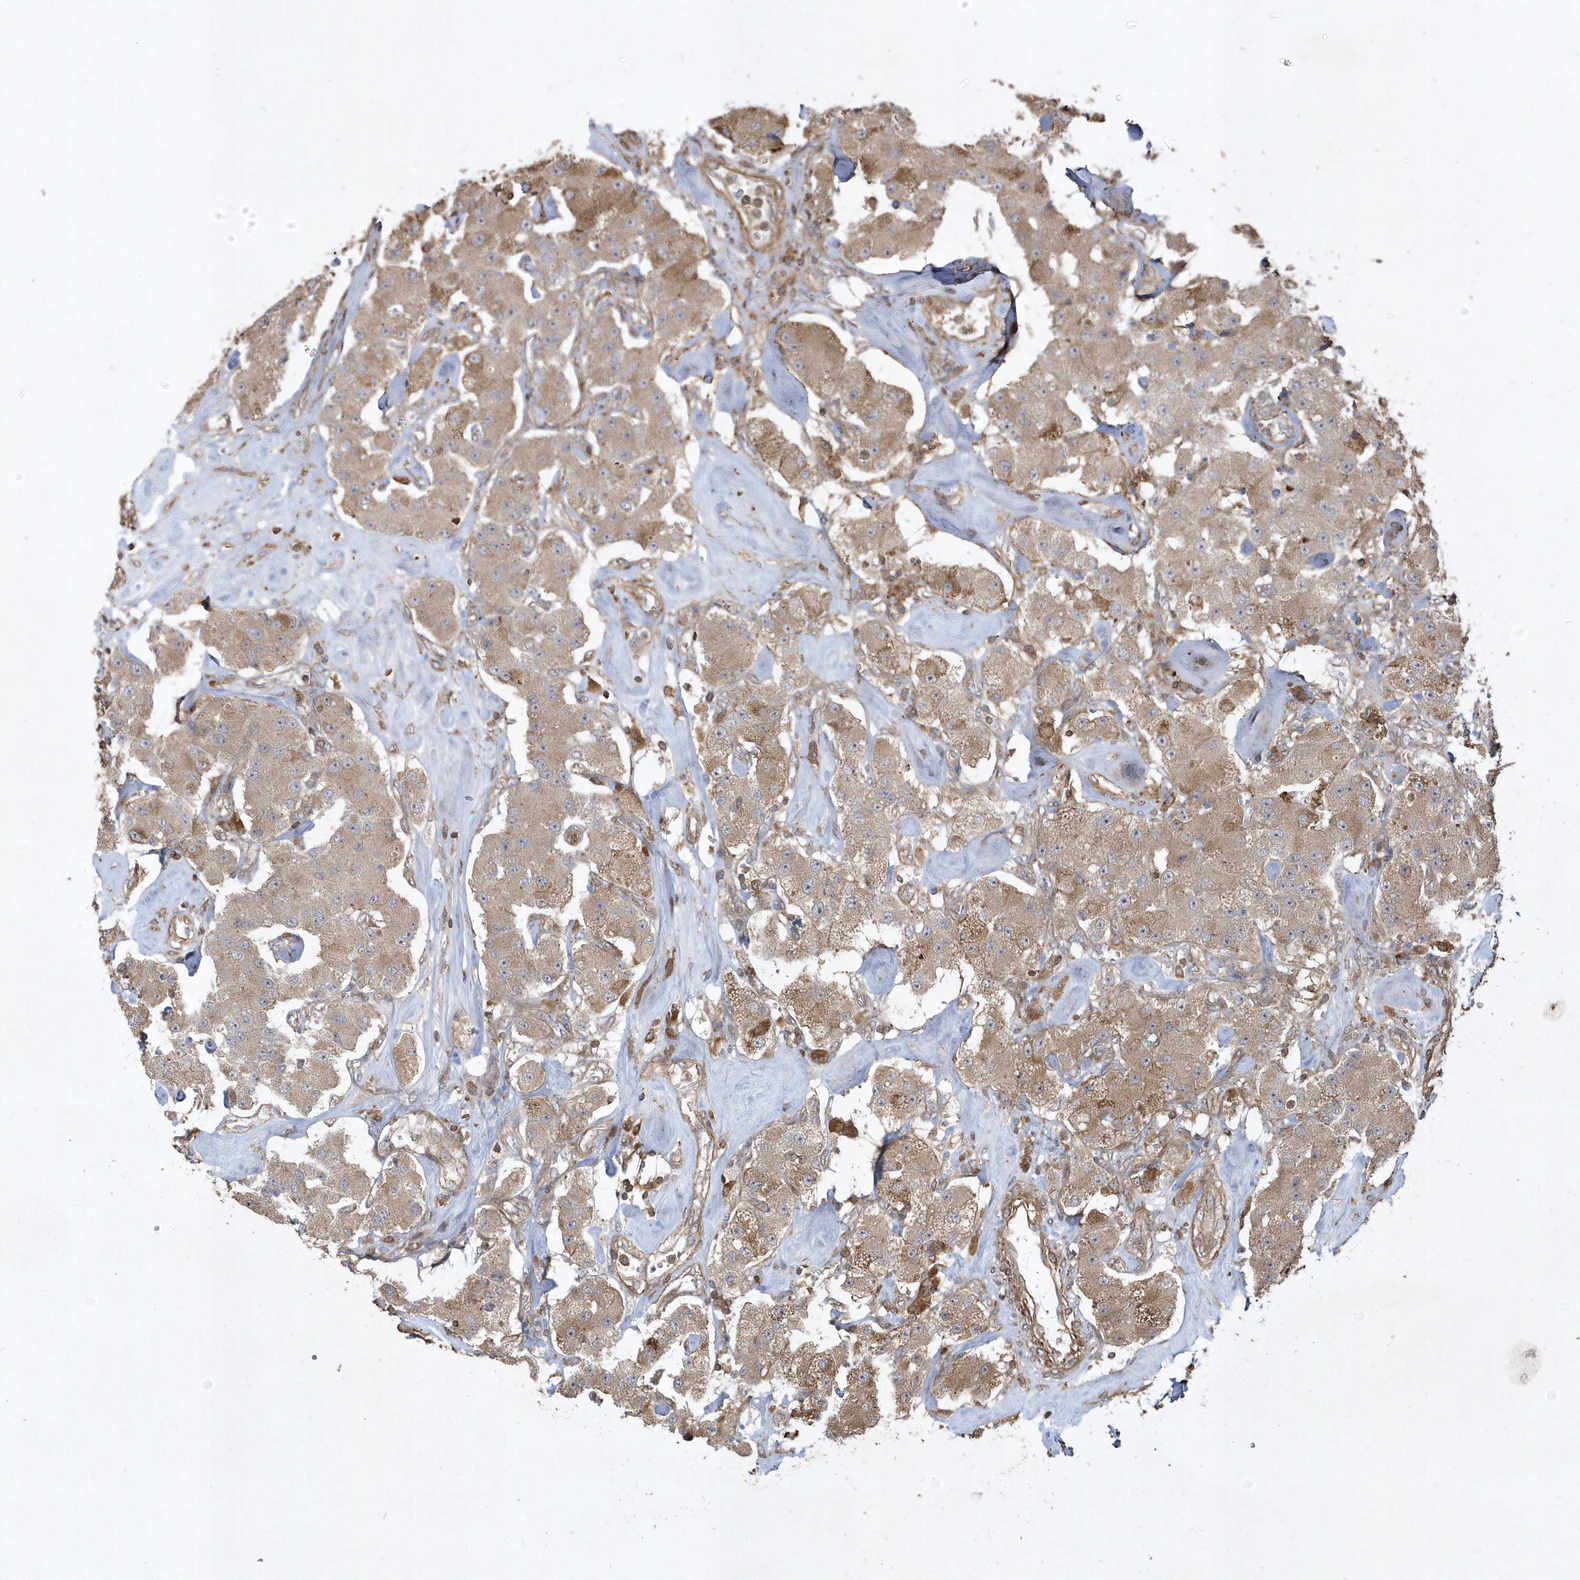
{"staining": {"intensity": "moderate", "quantity": ">75%", "location": "cytoplasmic/membranous"}, "tissue": "carcinoid", "cell_type": "Tumor cells", "image_type": "cancer", "snomed": [{"axis": "morphology", "description": "Carcinoid, malignant, NOS"}, {"axis": "topography", "description": "Pancreas"}], "caption": "IHC (DAB (3,3'-diaminobenzidine)) staining of human carcinoid exhibits moderate cytoplasmic/membranous protein expression in about >75% of tumor cells.", "gene": "SENP8", "patient": {"sex": "male", "age": 41}}